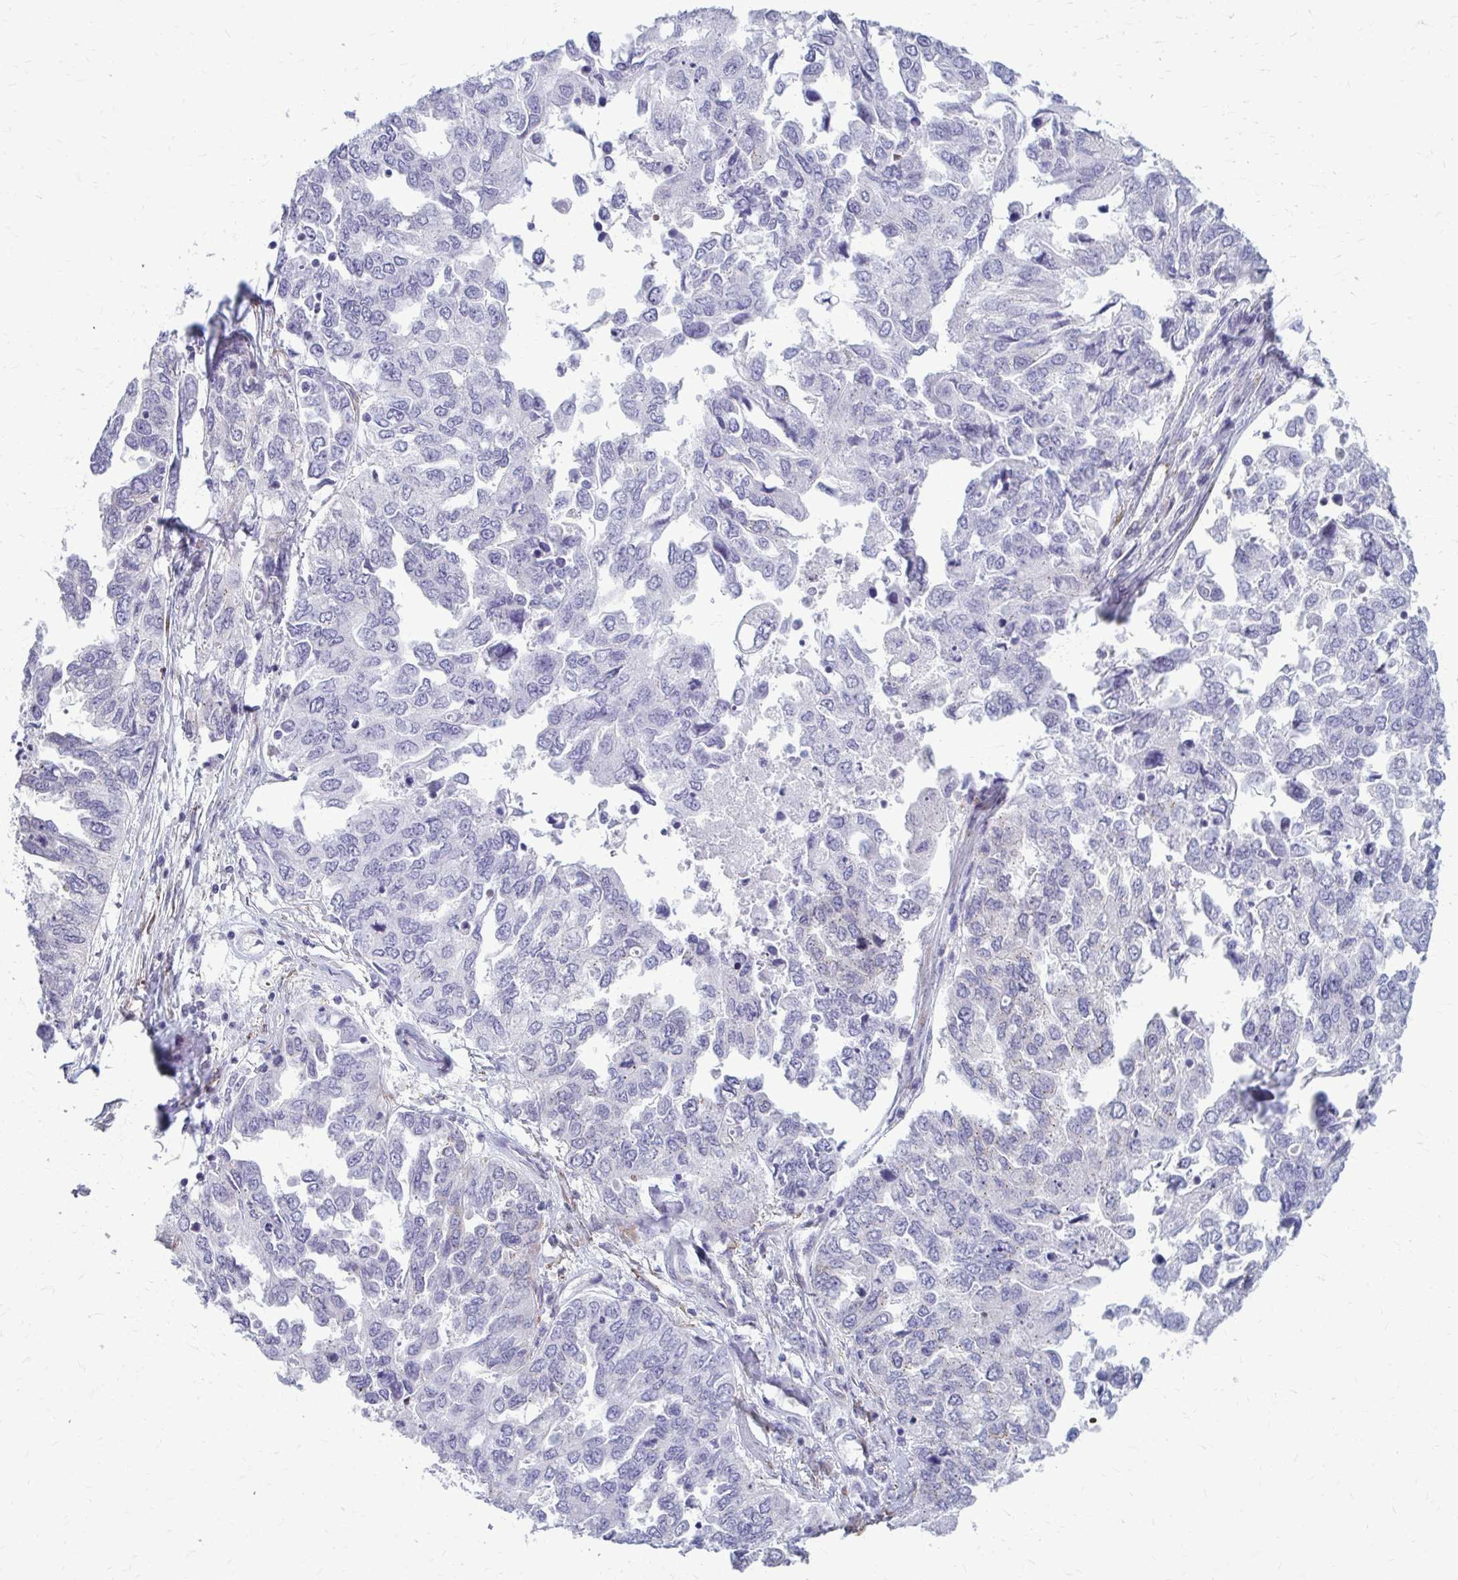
{"staining": {"intensity": "negative", "quantity": "none", "location": "none"}, "tissue": "ovarian cancer", "cell_type": "Tumor cells", "image_type": "cancer", "snomed": [{"axis": "morphology", "description": "Cystadenocarcinoma, serous, NOS"}, {"axis": "topography", "description": "Ovary"}], "caption": "The image demonstrates no significant staining in tumor cells of ovarian serous cystadenocarcinoma.", "gene": "DEPP1", "patient": {"sex": "female", "age": 53}}